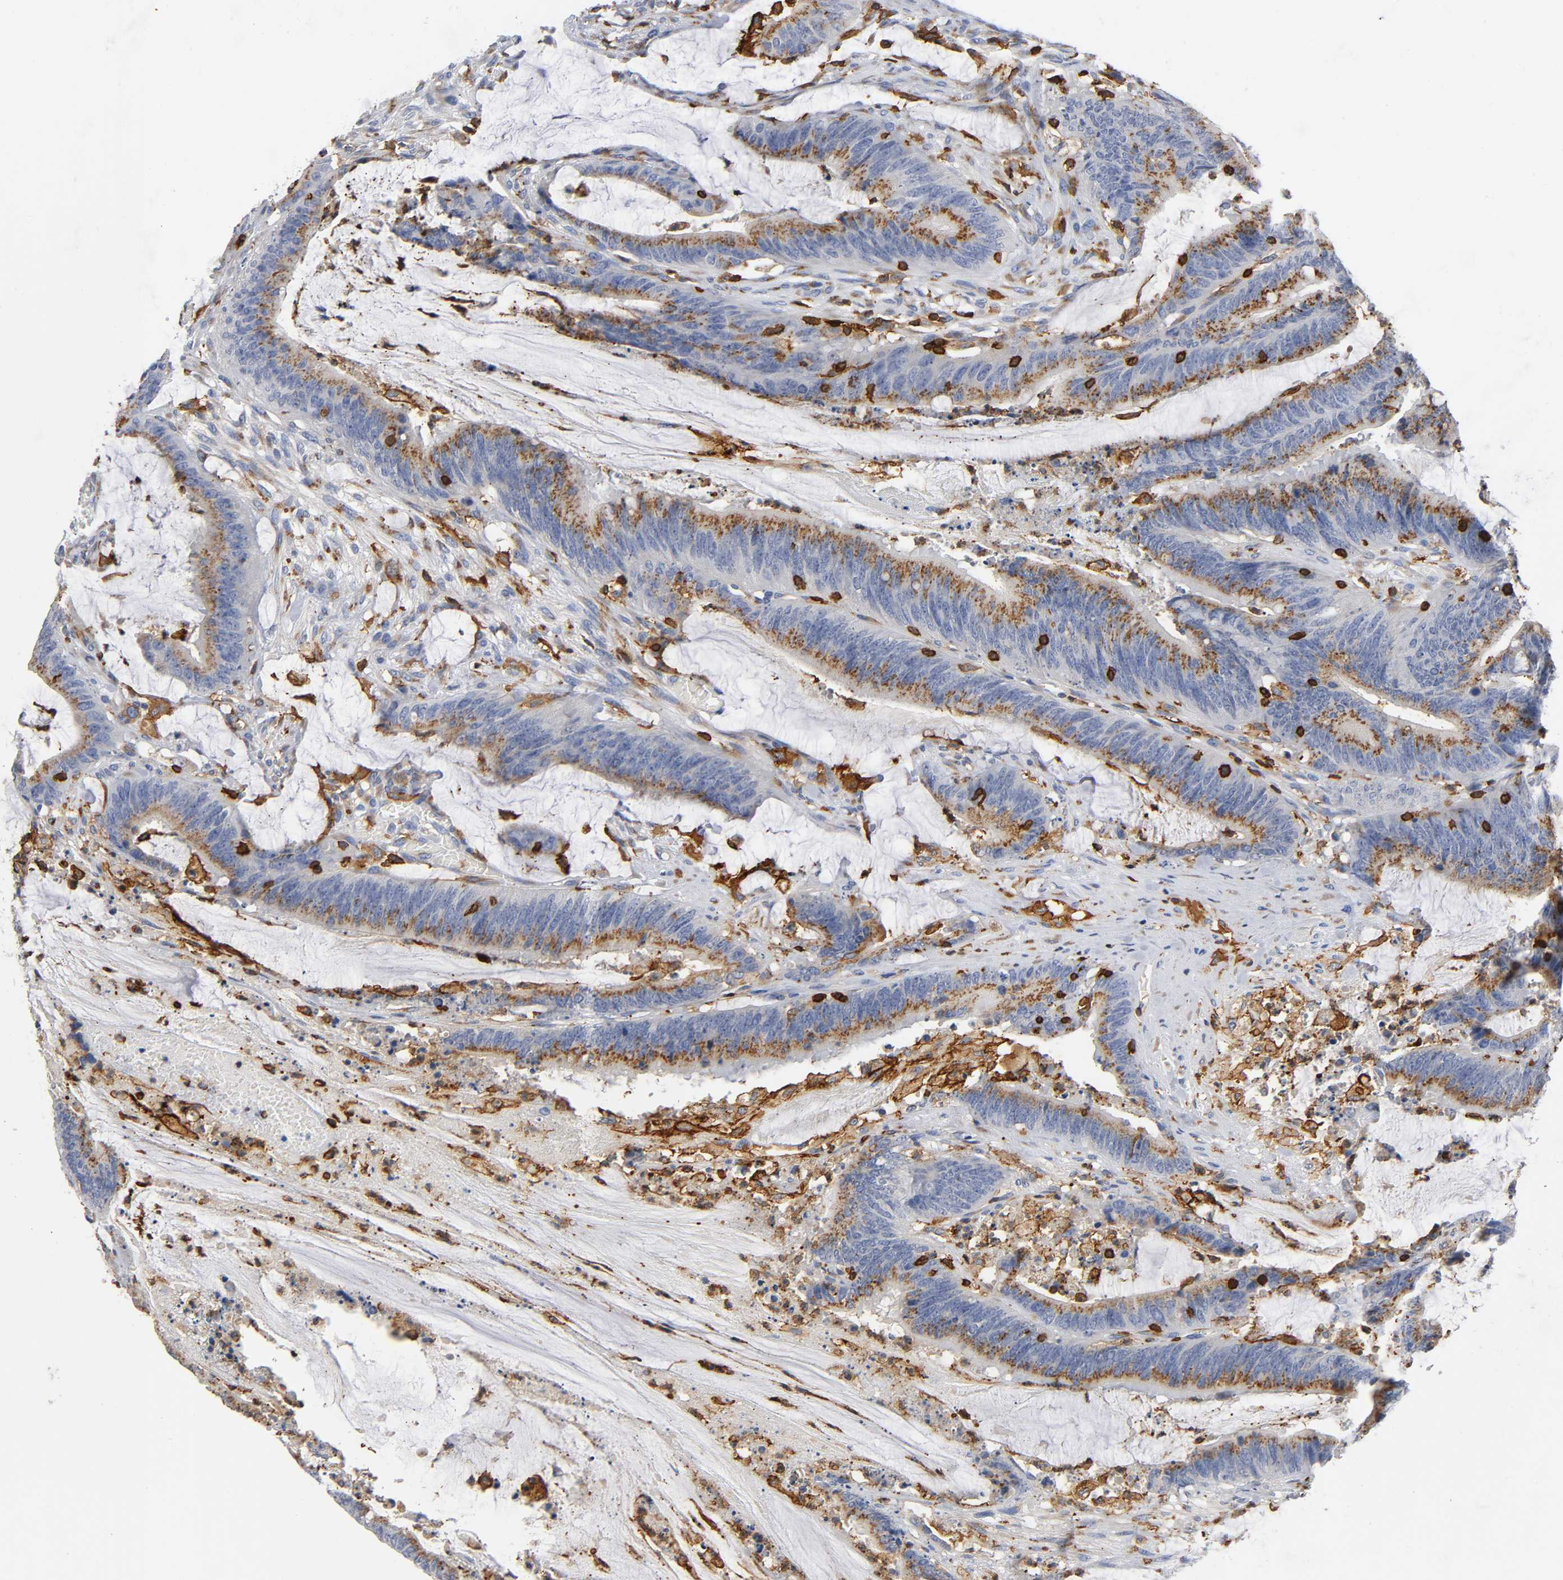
{"staining": {"intensity": "moderate", "quantity": ">75%", "location": "cytoplasmic/membranous"}, "tissue": "colorectal cancer", "cell_type": "Tumor cells", "image_type": "cancer", "snomed": [{"axis": "morphology", "description": "Adenocarcinoma, NOS"}, {"axis": "topography", "description": "Rectum"}], "caption": "Brown immunohistochemical staining in human colorectal cancer (adenocarcinoma) exhibits moderate cytoplasmic/membranous staining in approximately >75% of tumor cells.", "gene": "CAPN10", "patient": {"sex": "female", "age": 66}}